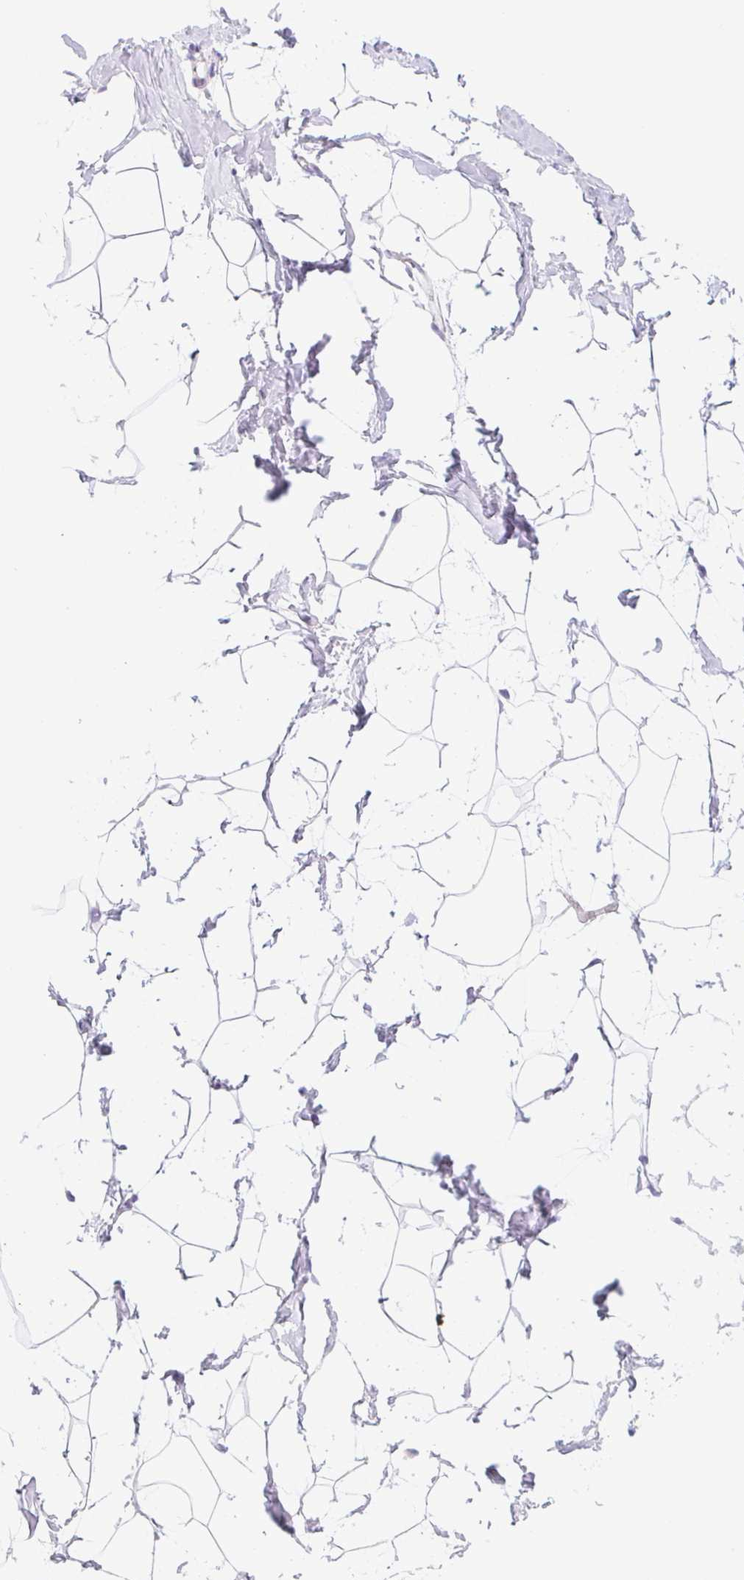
{"staining": {"intensity": "negative", "quantity": "none", "location": "none"}, "tissue": "breast", "cell_type": "Adipocytes", "image_type": "normal", "snomed": [{"axis": "morphology", "description": "Normal tissue, NOS"}, {"axis": "topography", "description": "Breast"}], "caption": "Photomicrograph shows no protein expression in adipocytes of benign breast. (Stains: DAB immunohistochemistry with hematoxylin counter stain, Microscopy: brightfield microscopy at high magnification).", "gene": "CYP21A2", "patient": {"sex": "female", "age": 32}}